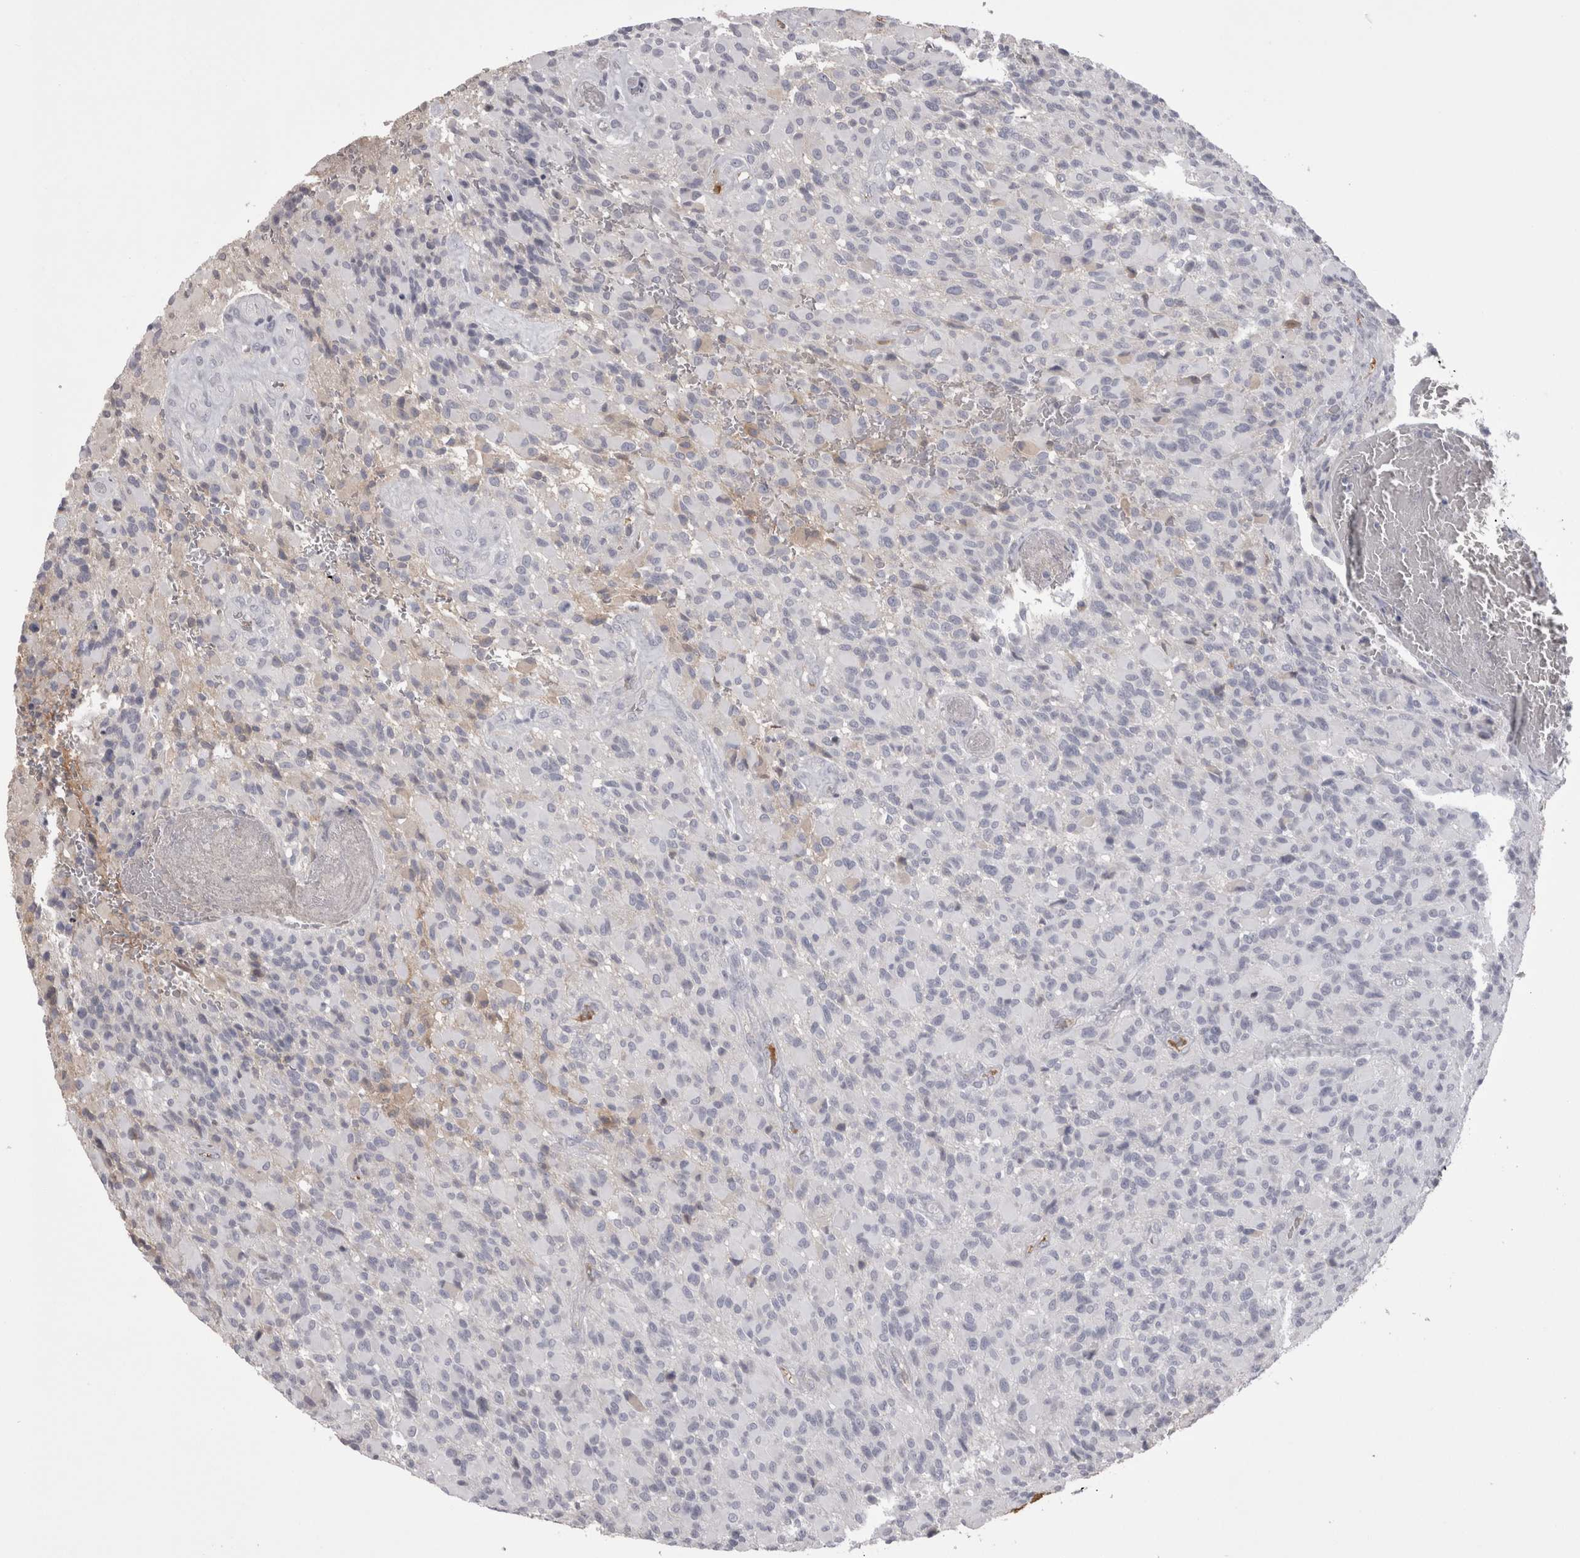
{"staining": {"intensity": "negative", "quantity": "none", "location": "none"}, "tissue": "glioma", "cell_type": "Tumor cells", "image_type": "cancer", "snomed": [{"axis": "morphology", "description": "Glioma, malignant, High grade"}, {"axis": "topography", "description": "Brain"}], "caption": "Immunohistochemistry of human malignant glioma (high-grade) displays no staining in tumor cells. (Stains: DAB immunohistochemistry (IHC) with hematoxylin counter stain, Microscopy: brightfield microscopy at high magnification).", "gene": "SAA4", "patient": {"sex": "male", "age": 71}}